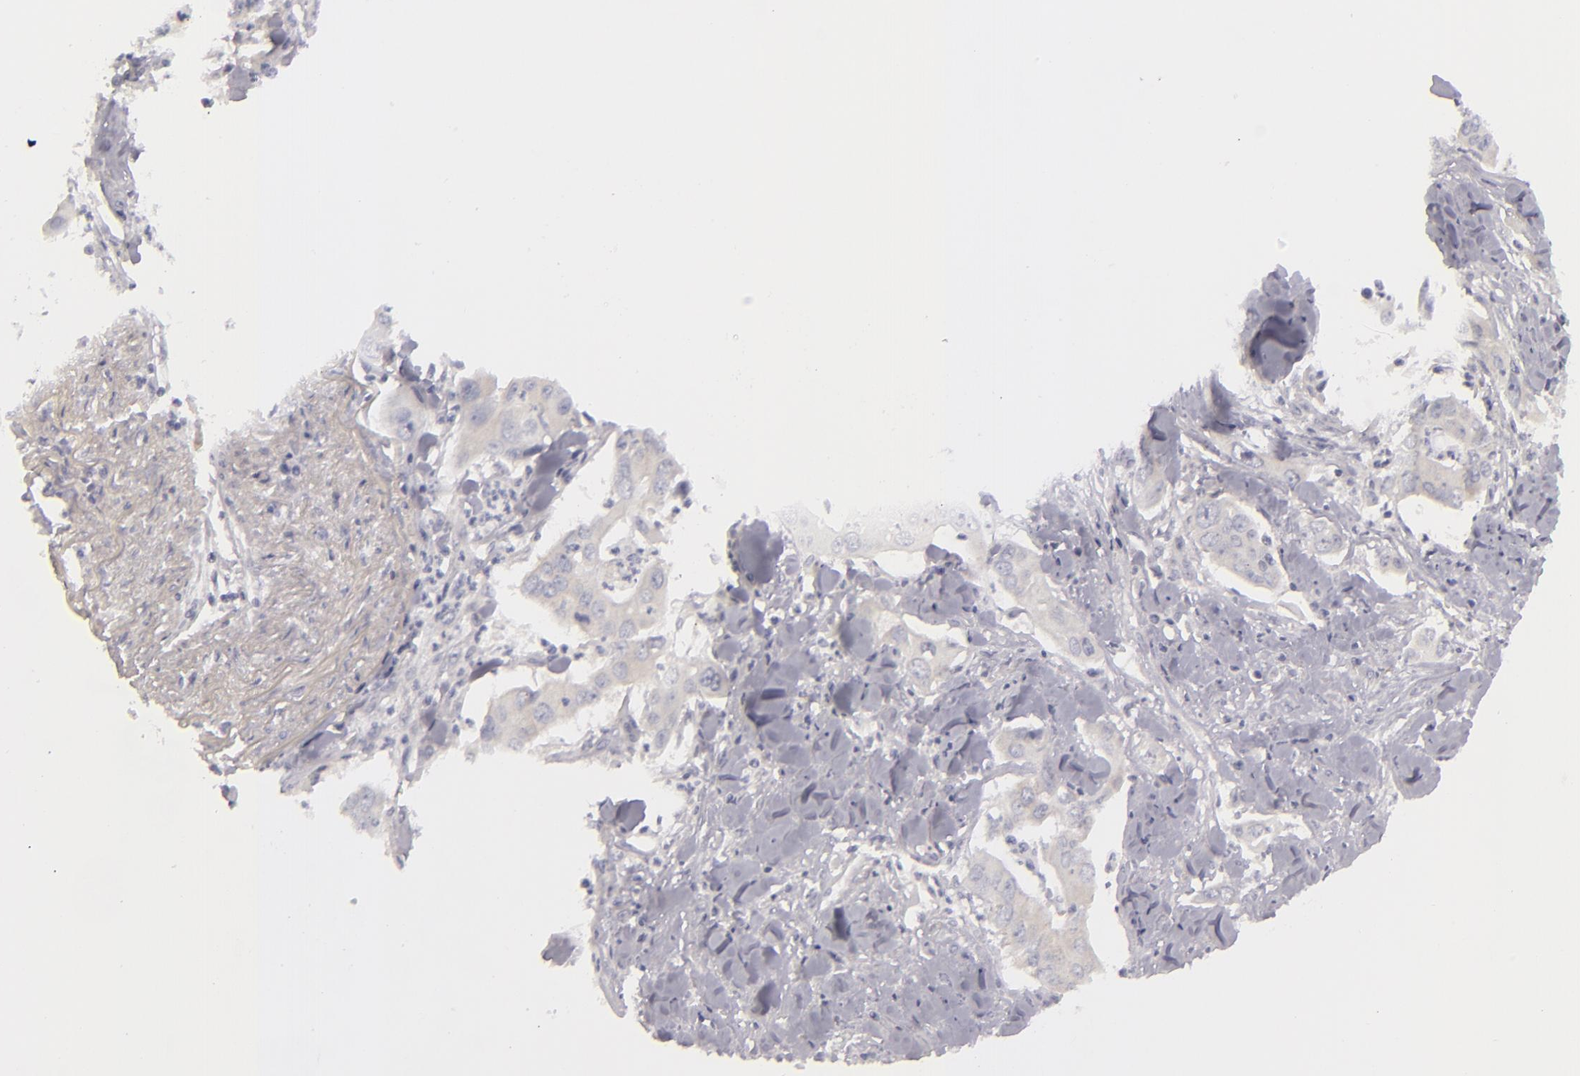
{"staining": {"intensity": "weak", "quantity": "25%-75%", "location": "cytoplasmic/membranous"}, "tissue": "lung cancer", "cell_type": "Tumor cells", "image_type": "cancer", "snomed": [{"axis": "morphology", "description": "Adenocarcinoma, NOS"}, {"axis": "topography", "description": "Lung"}], "caption": "Immunohistochemical staining of adenocarcinoma (lung) displays low levels of weak cytoplasmic/membranous expression in about 25%-75% of tumor cells.", "gene": "DLG4", "patient": {"sex": "male", "age": 48}}